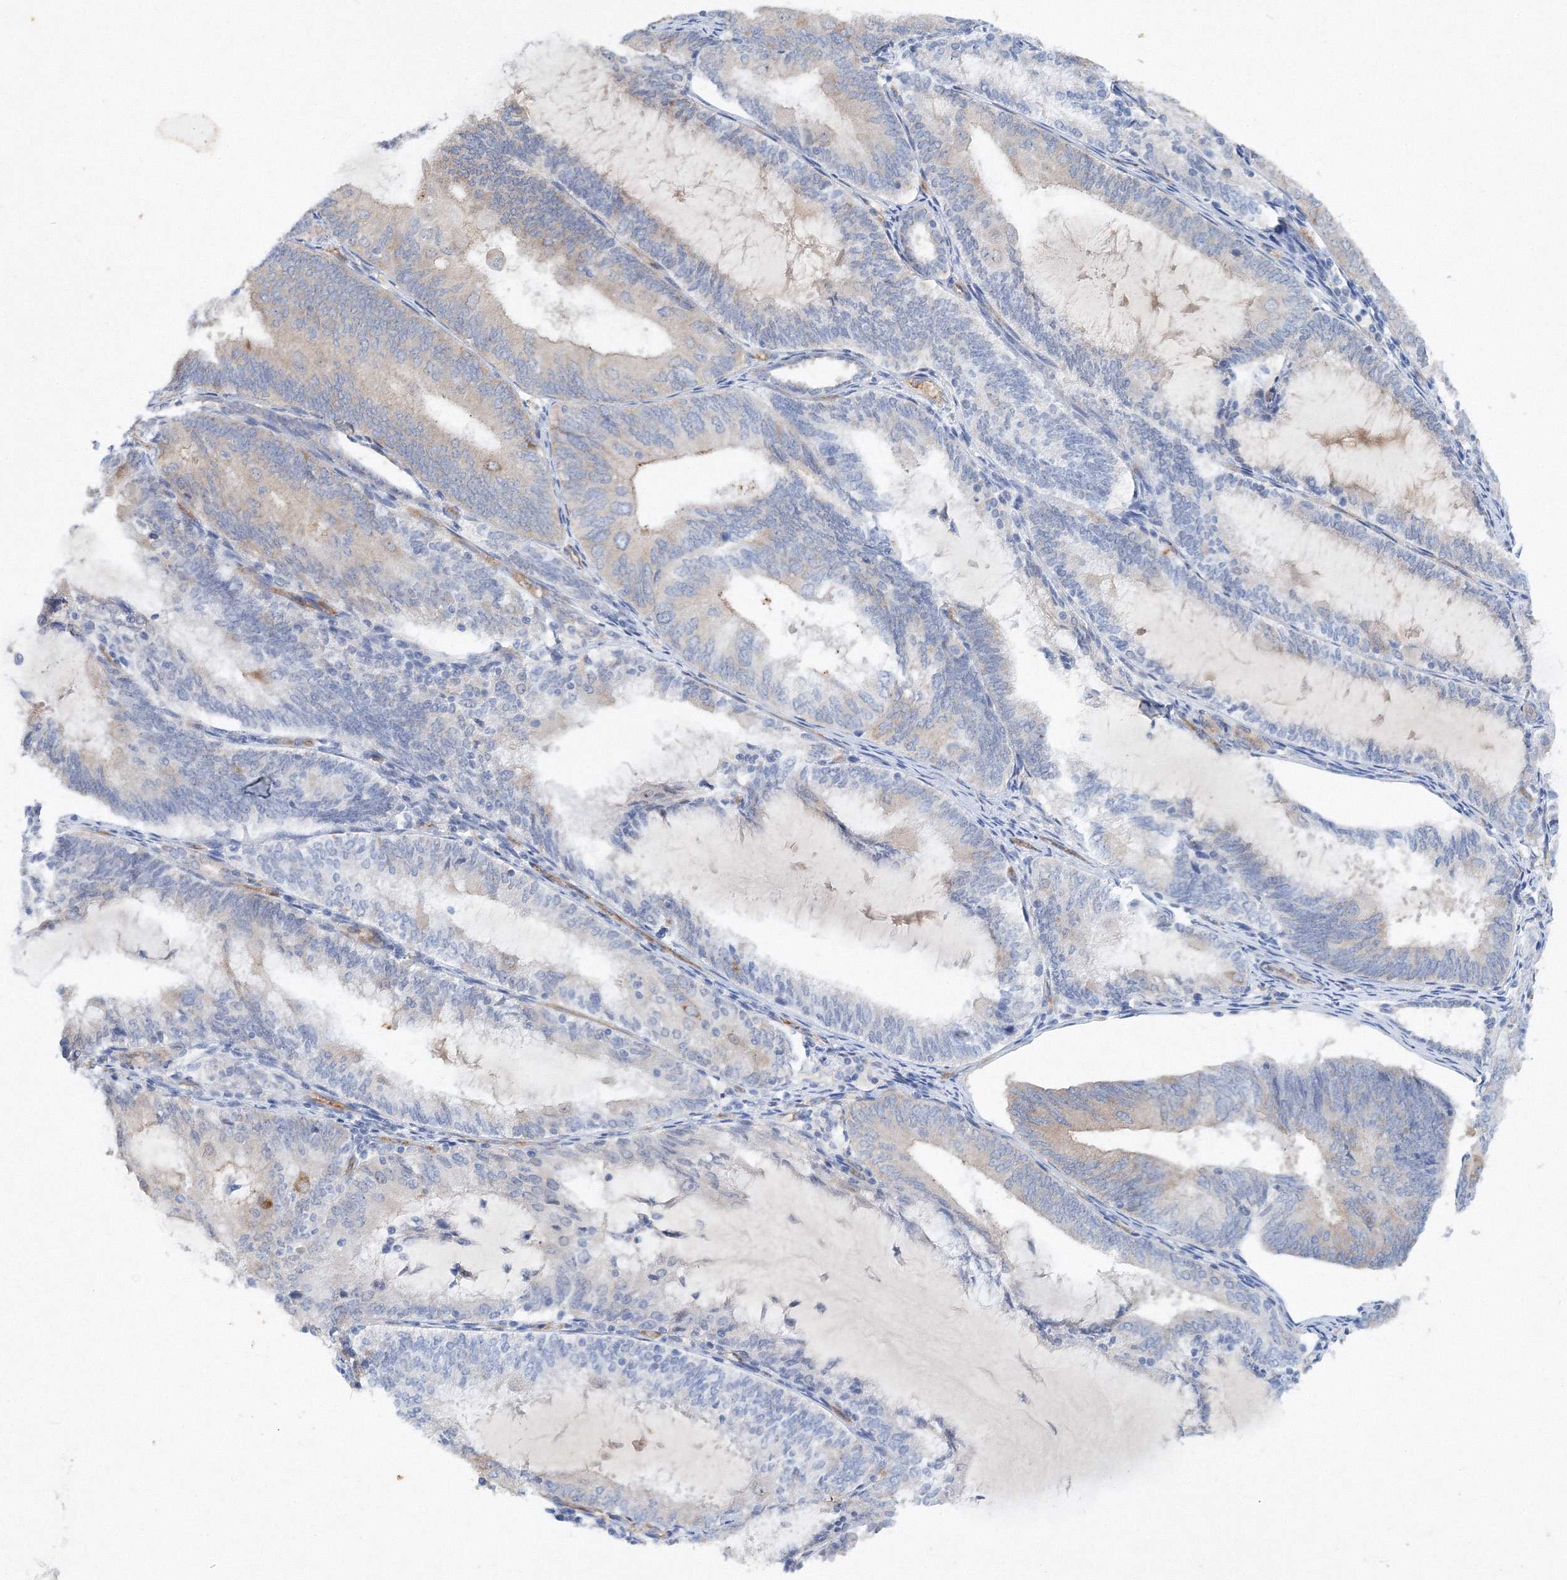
{"staining": {"intensity": "negative", "quantity": "none", "location": "none"}, "tissue": "endometrial cancer", "cell_type": "Tumor cells", "image_type": "cancer", "snomed": [{"axis": "morphology", "description": "Adenocarcinoma, NOS"}, {"axis": "topography", "description": "Endometrium"}], "caption": "Protein analysis of endometrial adenocarcinoma exhibits no significant staining in tumor cells.", "gene": "TANC1", "patient": {"sex": "female", "age": 81}}